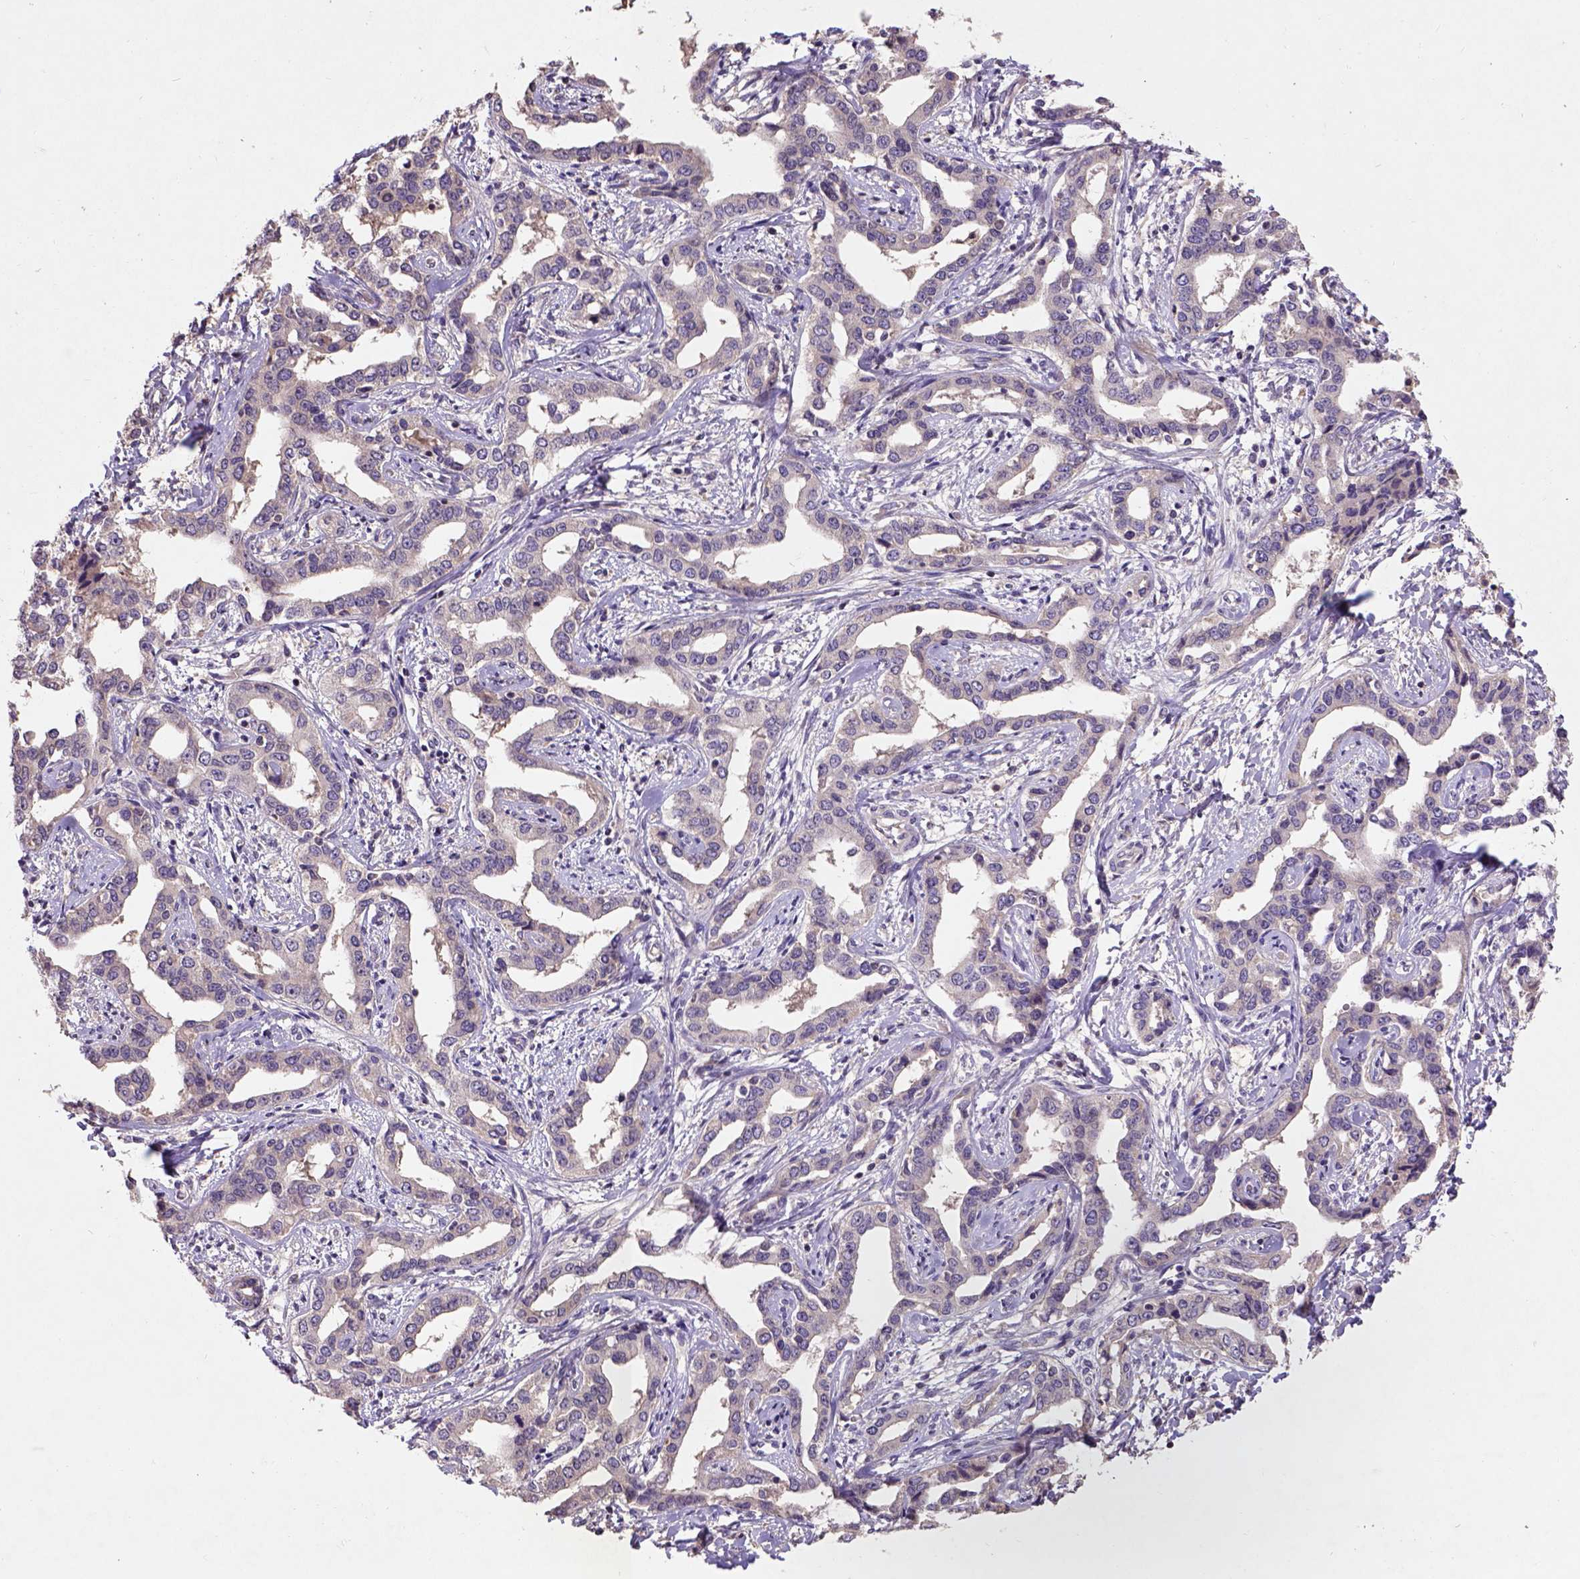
{"staining": {"intensity": "negative", "quantity": "none", "location": "none"}, "tissue": "liver cancer", "cell_type": "Tumor cells", "image_type": "cancer", "snomed": [{"axis": "morphology", "description": "Cholangiocarcinoma"}, {"axis": "topography", "description": "Liver"}], "caption": "This is an immunohistochemistry (IHC) micrograph of liver cancer (cholangiocarcinoma). There is no positivity in tumor cells.", "gene": "KBTBD8", "patient": {"sex": "male", "age": 59}}